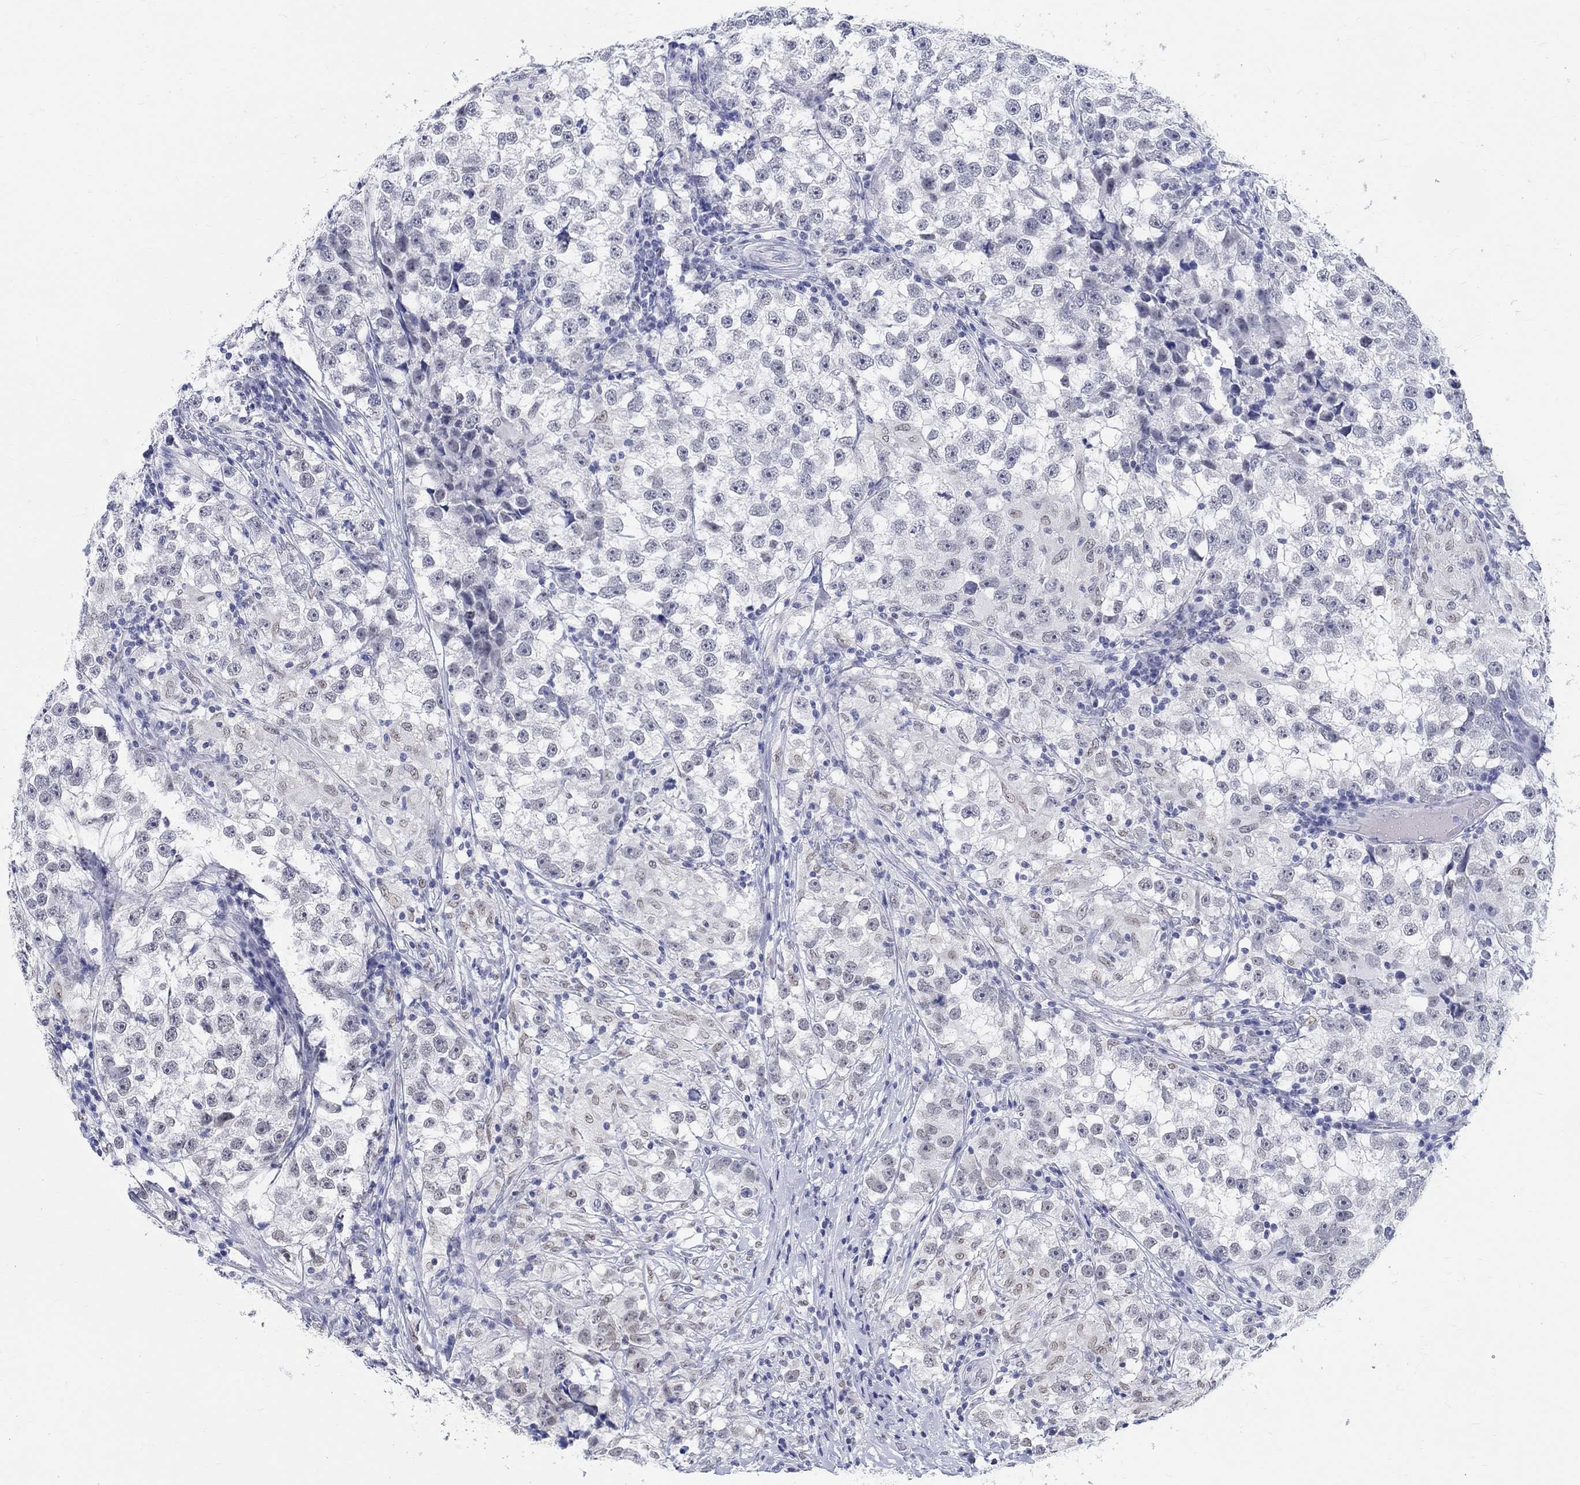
{"staining": {"intensity": "negative", "quantity": "none", "location": "none"}, "tissue": "testis cancer", "cell_type": "Tumor cells", "image_type": "cancer", "snomed": [{"axis": "morphology", "description": "Seminoma, NOS"}, {"axis": "topography", "description": "Testis"}], "caption": "IHC of human testis cancer (seminoma) demonstrates no staining in tumor cells.", "gene": "ANKS1B", "patient": {"sex": "male", "age": 46}}